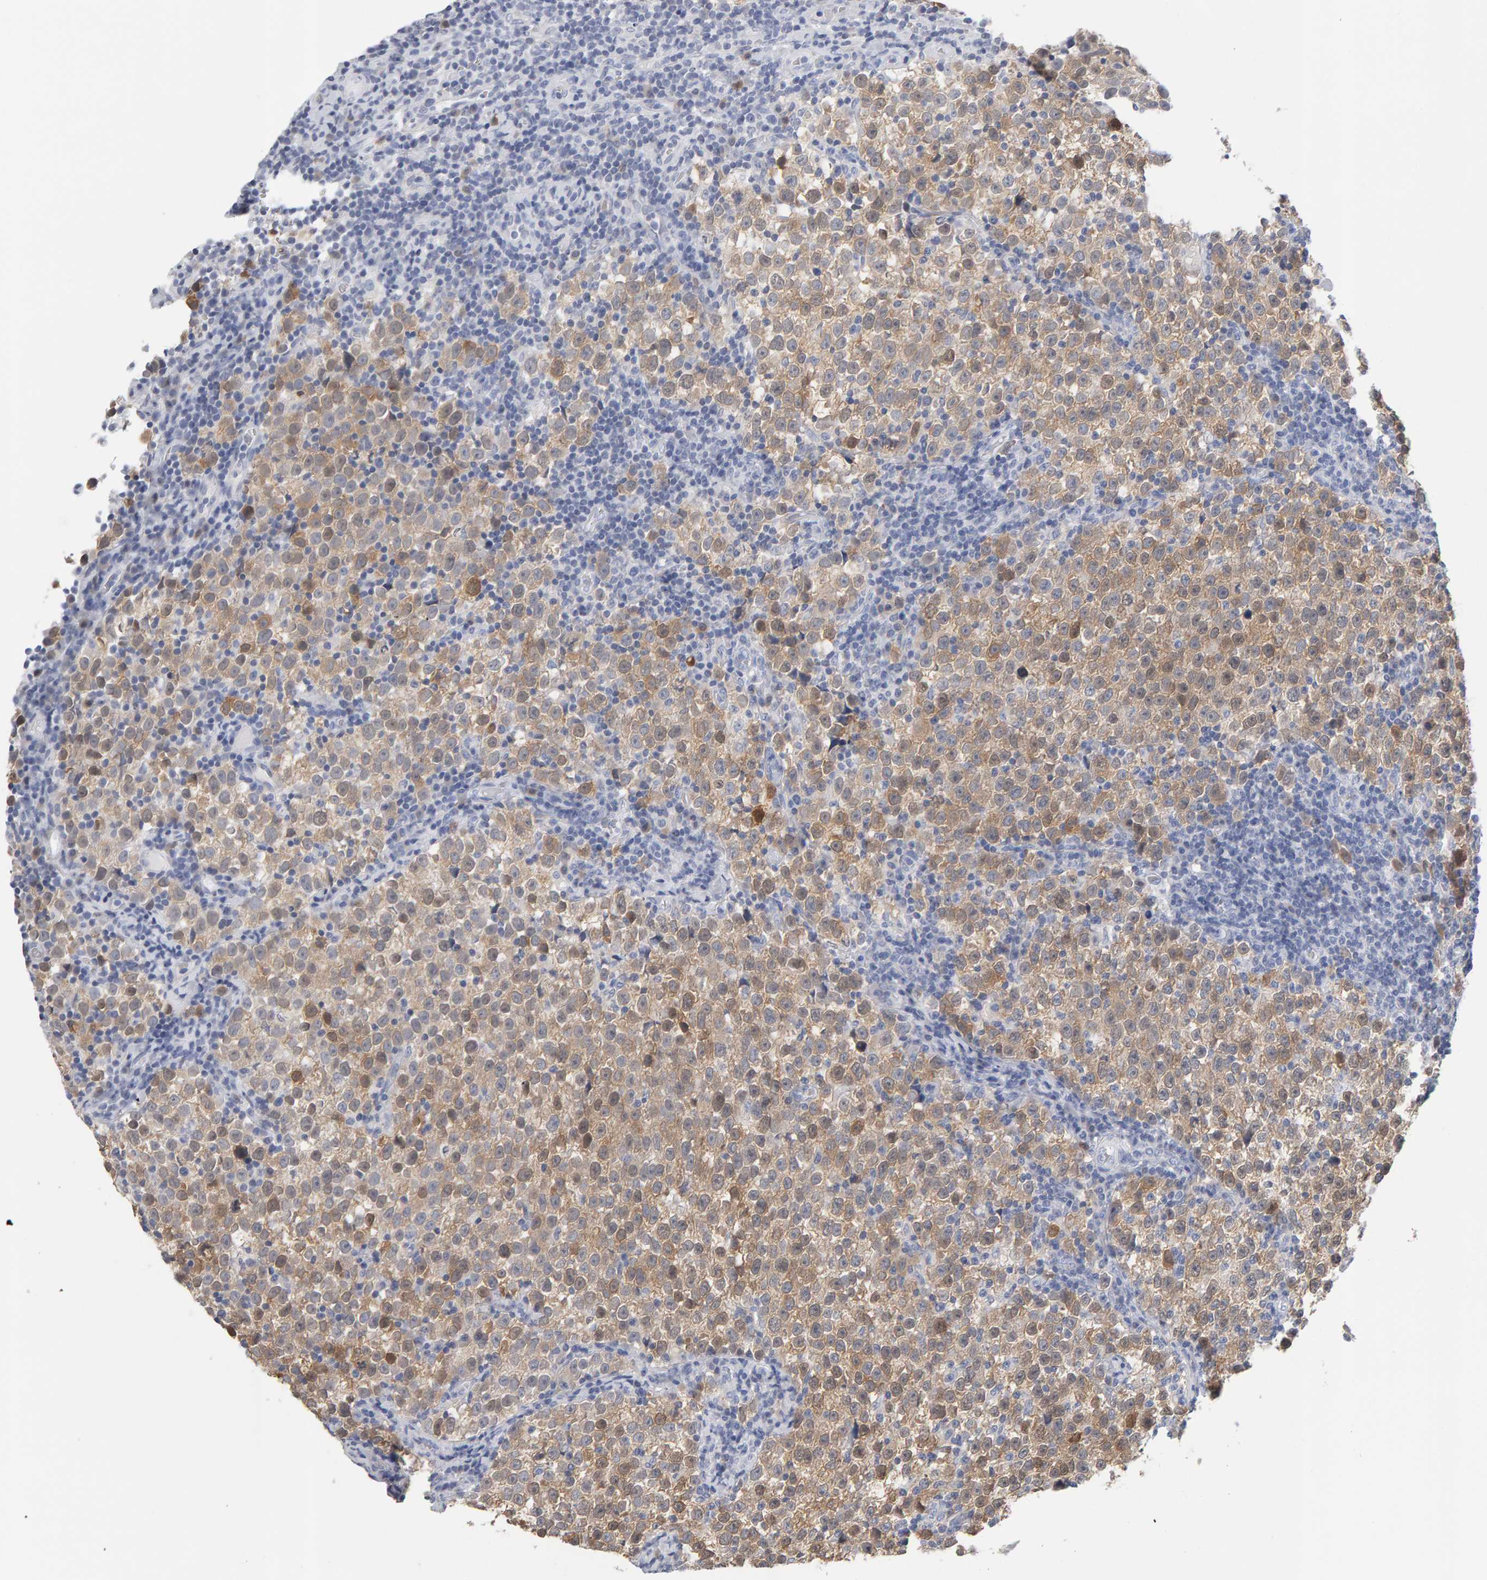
{"staining": {"intensity": "weak", "quantity": ">75%", "location": "cytoplasmic/membranous"}, "tissue": "testis cancer", "cell_type": "Tumor cells", "image_type": "cancer", "snomed": [{"axis": "morphology", "description": "Normal tissue, NOS"}, {"axis": "morphology", "description": "Seminoma, NOS"}, {"axis": "topography", "description": "Testis"}], "caption": "High-magnification brightfield microscopy of seminoma (testis) stained with DAB (brown) and counterstained with hematoxylin (blue). tumor cells exhibit weak cytoplasmic/membranous positivity is present in approximately>75% of cells. (DAB IHC with brightfield microscopy, high magnification).", "gene": "CTH", "patient": {"sex": "male", "age": 43}}